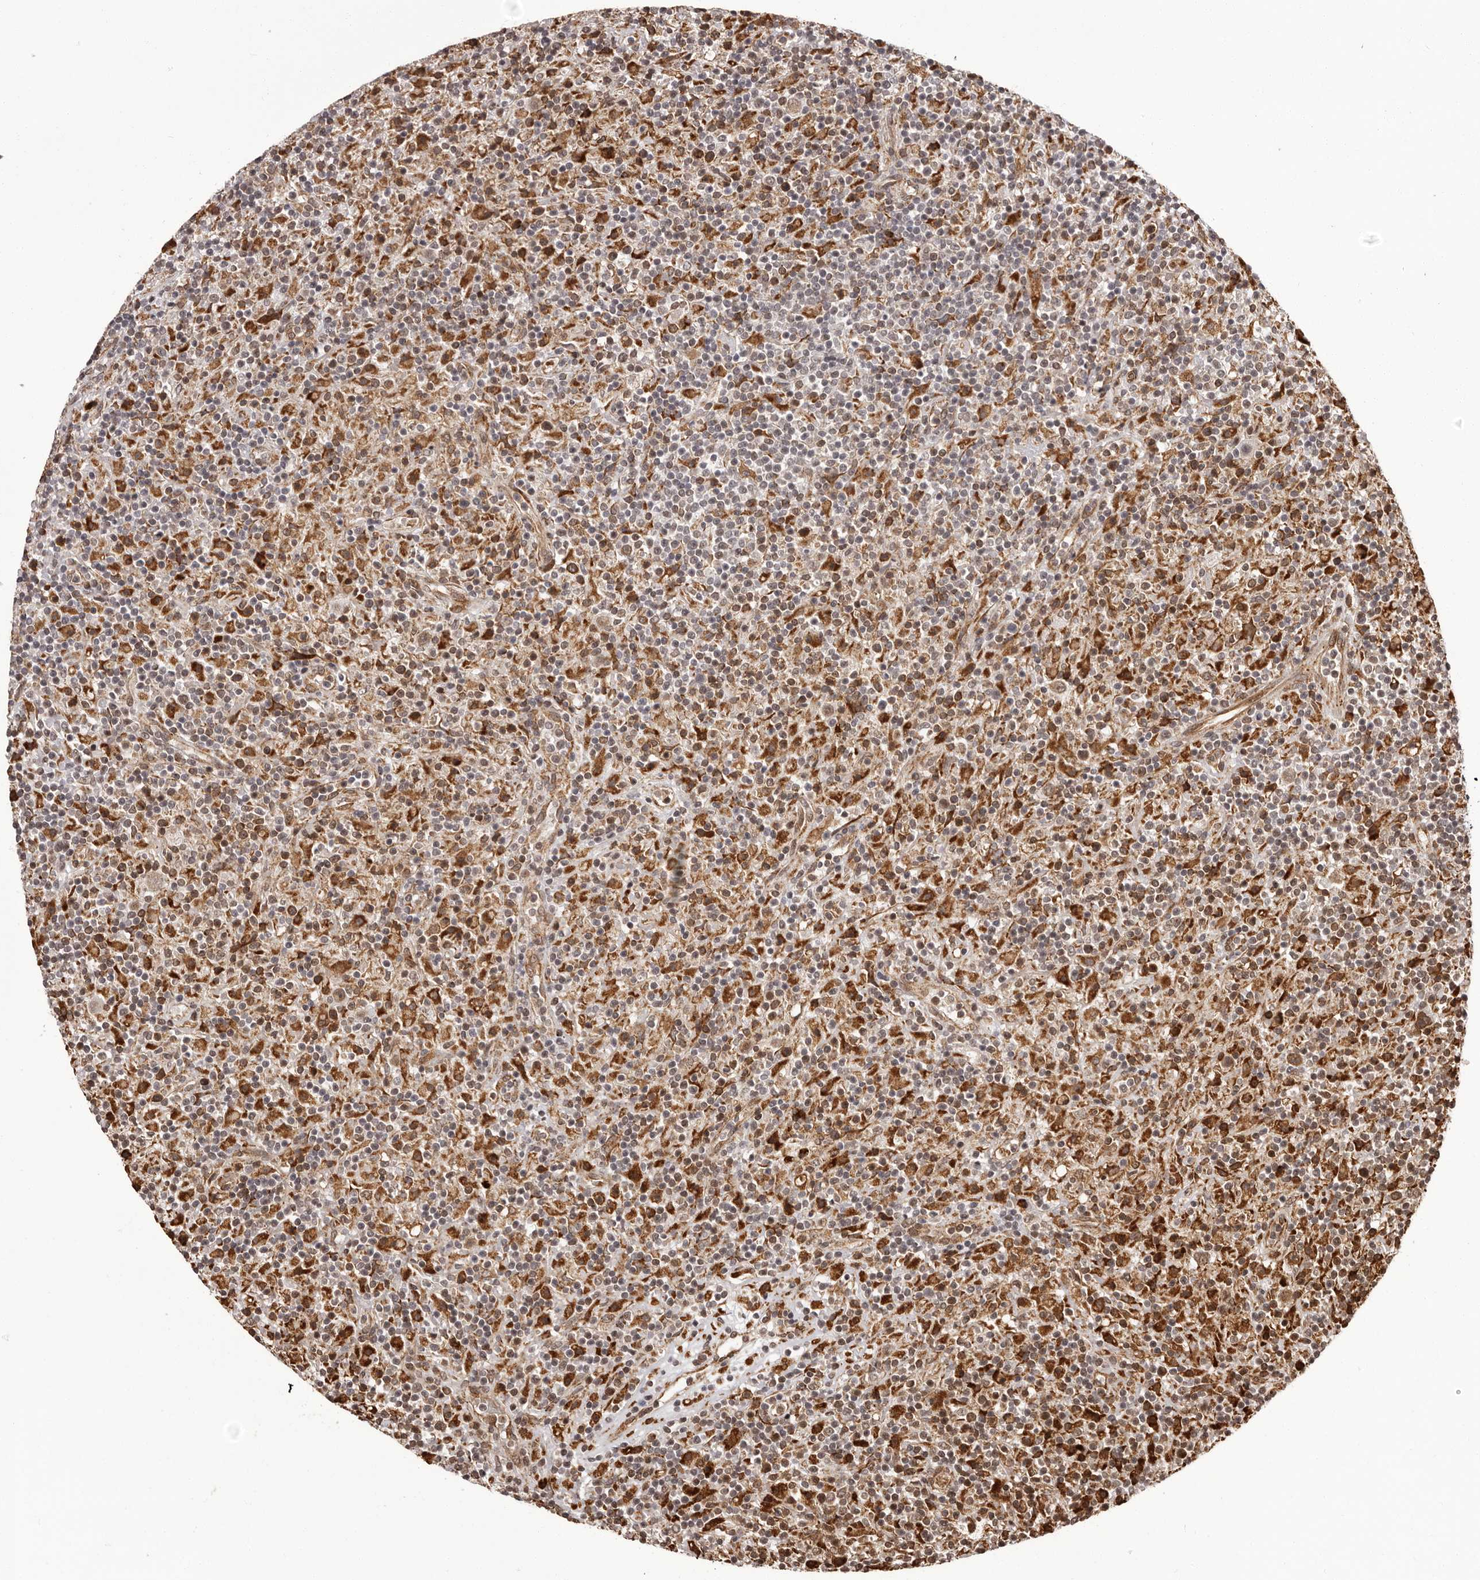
{"staining": {"intensity": "weak", "quantity": ">75%", "location": "nuclear"}, "tissue": "lymphoma", "cell_type": "Tumor cells", "image_type": "cancer", "snomed": [{"axis": "morphology", "description": "Hodgkin's disease, NOS"}, {"axis": "topography", "description": "Lymph node"}], "caption": "Protein staining of Hodgkin's disease tissue shows weak nuclear positivity in approximately >75% of tumor cells.", "gene": "IL32", "patient": {"sex": "male", "age": 70}}